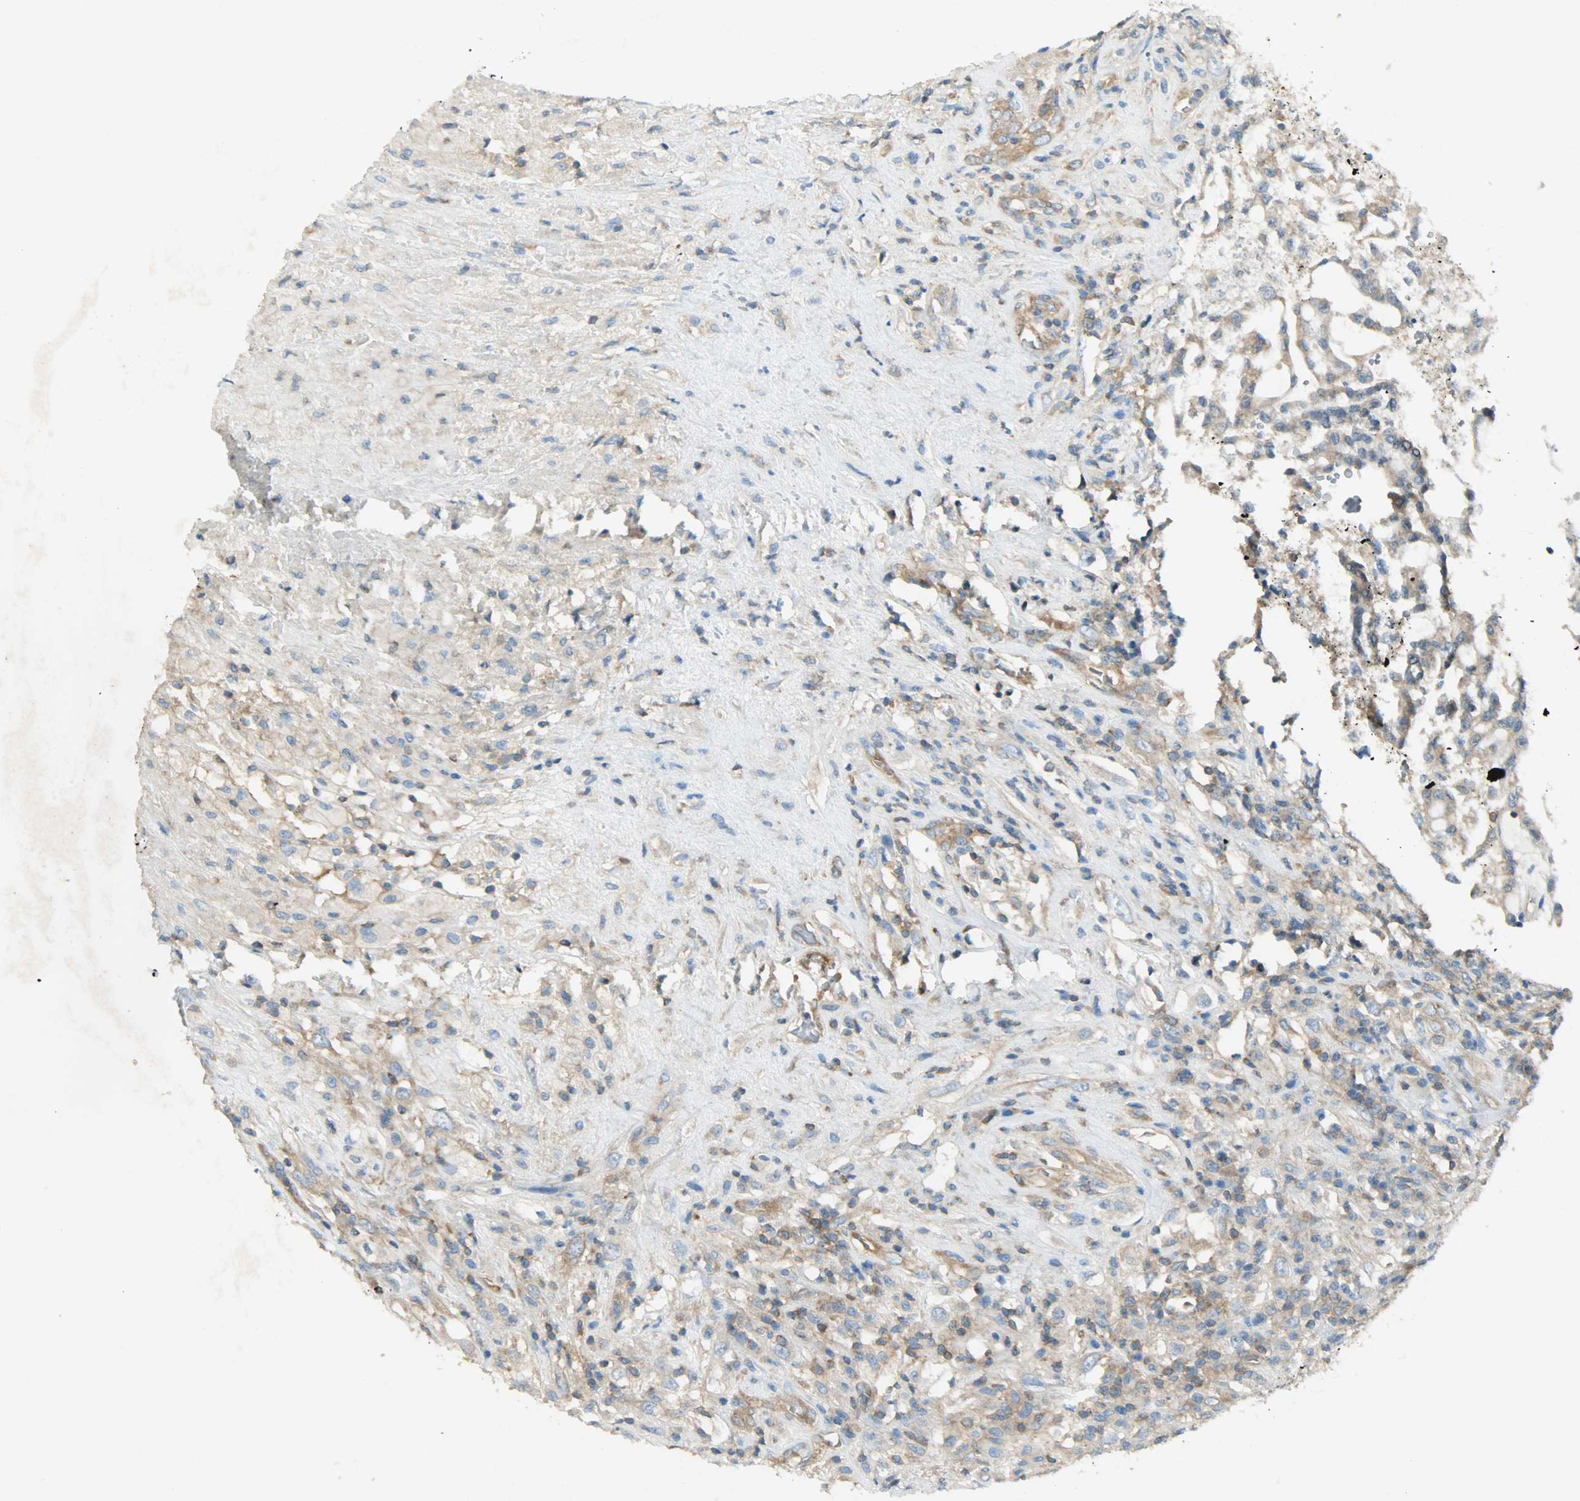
{"staining": {"intensity": "weak", "quantity": ">75%", "location": "cytoplasmic/membranous"}, "tissue": "testis cancer", "cell_type": "Tumor cells", "image_type": "cancer", "snomed": [{"axis": "morphology", "description": "Necrosis, NOS"}, {"axis": "morphology", "description": "Carcinoma, Embryonal, NOS"}, {"axis": "topography", "description": "Testis"}], "caption": "Testis cancer (embryonal carcinoma) stained with a brown dye exhibits weak cytoplasmic/membranous positive positivity in about >75% of tumor cells.", "gene": "TSC22D2", "patient": {"sex": "male", "age": 19}}